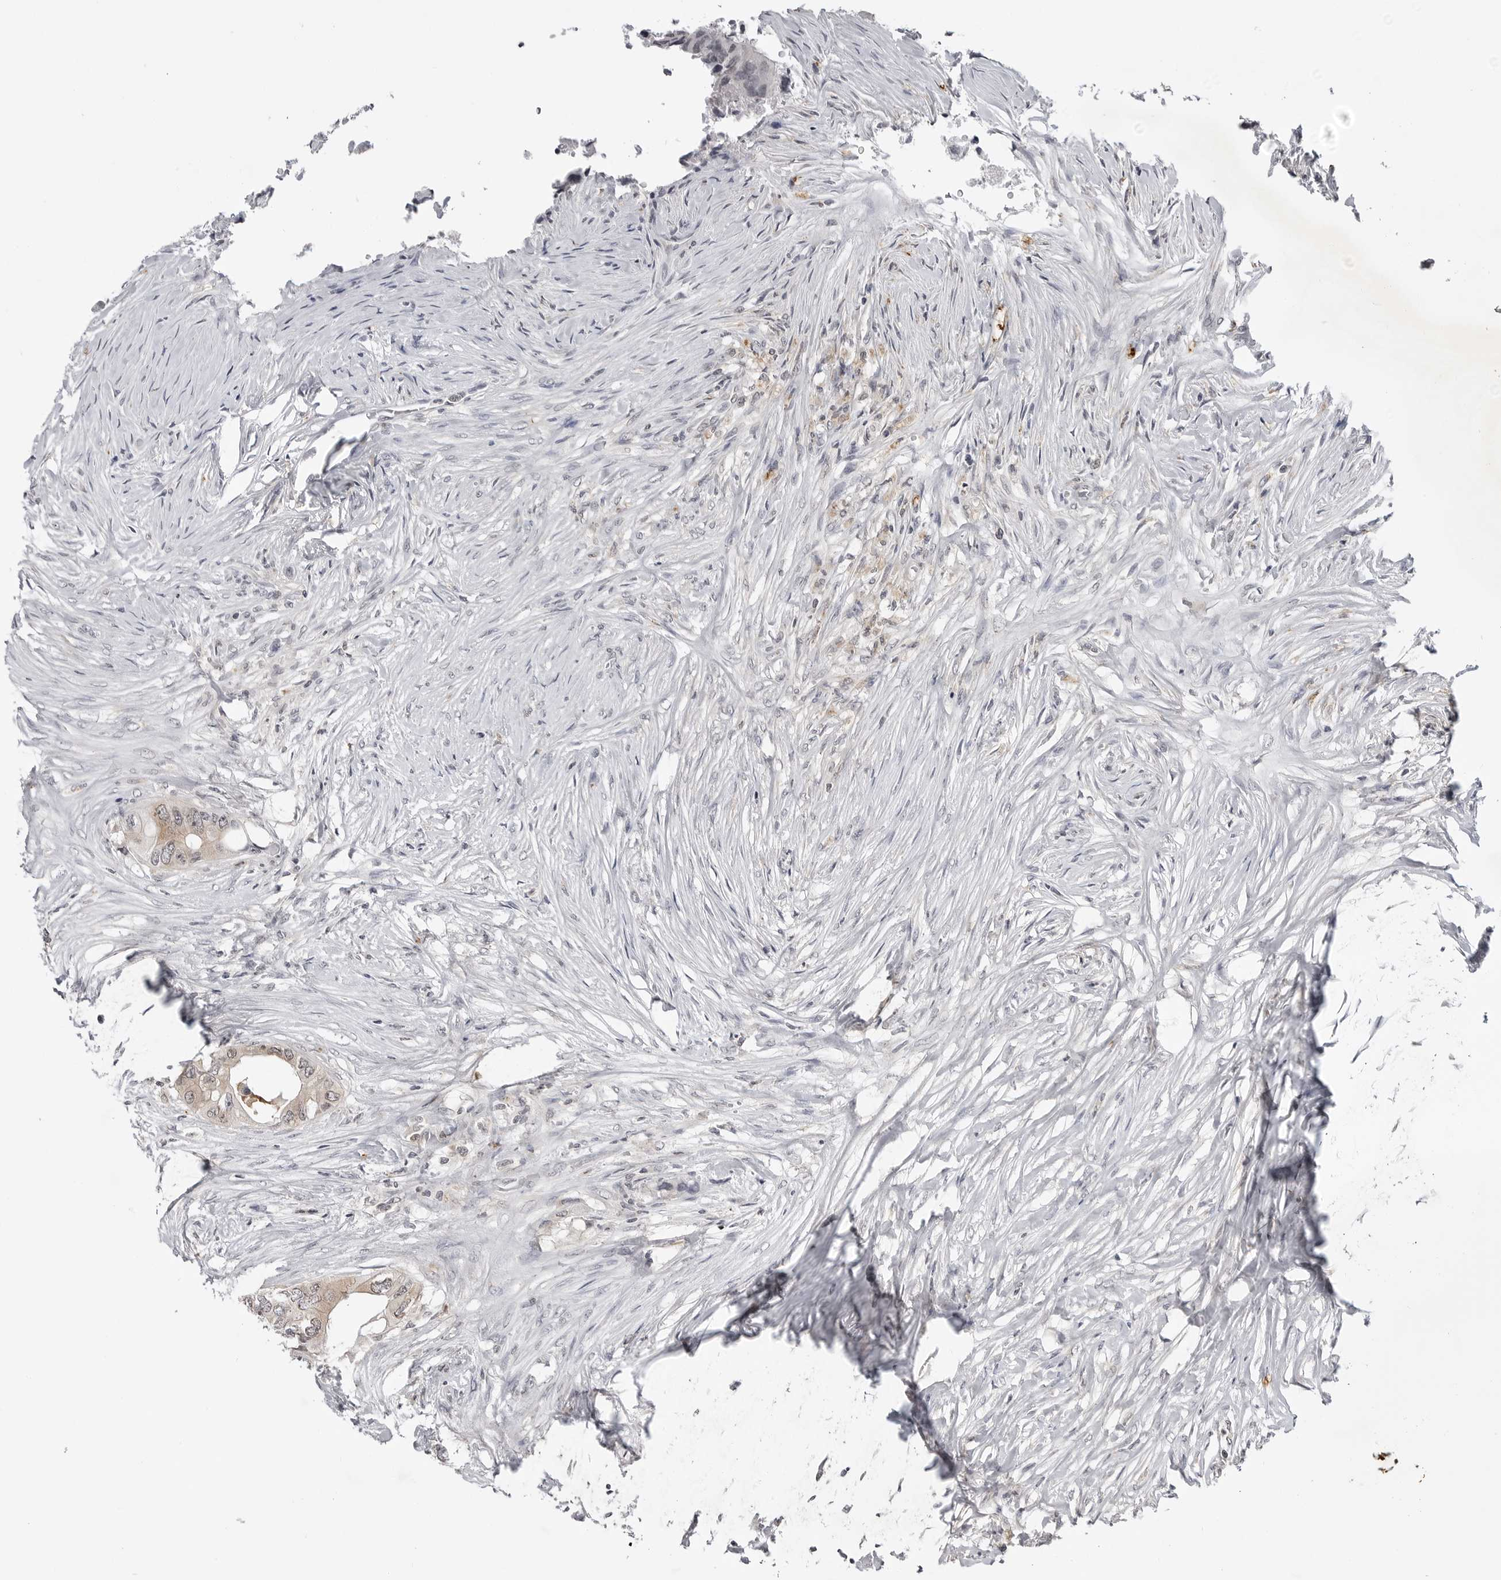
{"staining": {"intensity": "weak", "quantity": ">75%", "location": "cytoplasmic/membranous"}, "tissue": "colorectal cancer", "cell_type": "Tumor cells", "image_type": "cancer", "snomed": [{"axis": "morphology", "description": "Adenocarcinoma, NOS"}, {"axis": "topography", "description": "Colon"}], "caption": "Brown immunohistochemical staining in adenocarcinoma (colorectal) reveals weak cytoplasmic/membranous staining in approximately >75% of tumor cells.", "gene": "RRM1", "patient": {"sex": "male", "age": 71}}